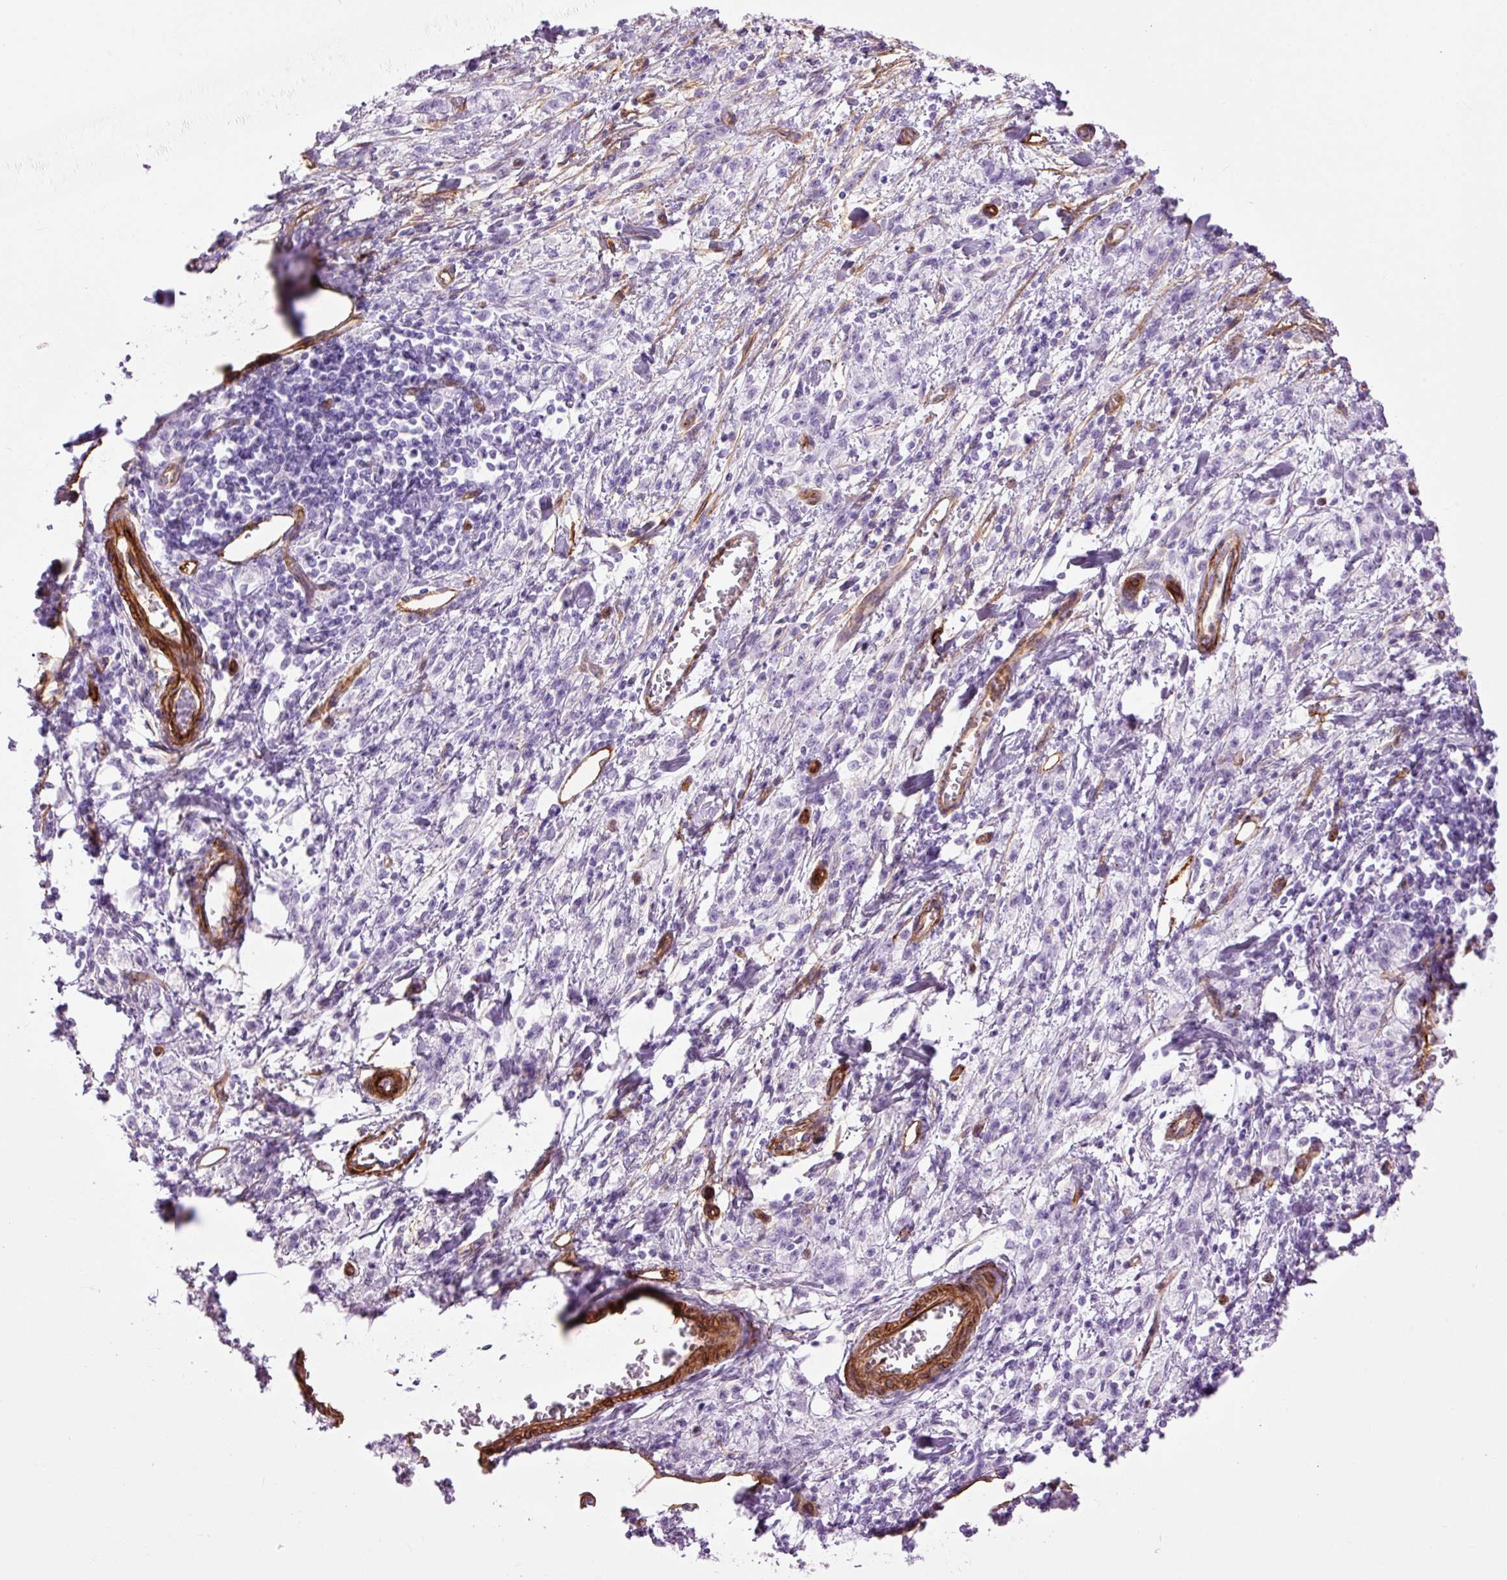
{"staining": {"intensity": "negative", "quantity": "none", "location": "none"}, "tissue": "stomach cancer", "cell_type": "Tumor cells", "image_type": "cancer", "snomed": [{"axis": "morphology", "description": "Adenocarcinoma, NOS"}, {"axis": "topography", "description": "Stomach"}], "caption": "Immunohistochemistry micrograph of neoplastic tissue: human stomach cancer stained with DAB (3,3'-diaminobenzidine) shows no significant protein staining in tumor cells.", "gene": "CAV1", "patient": {"sex": "male", "age": 77}}